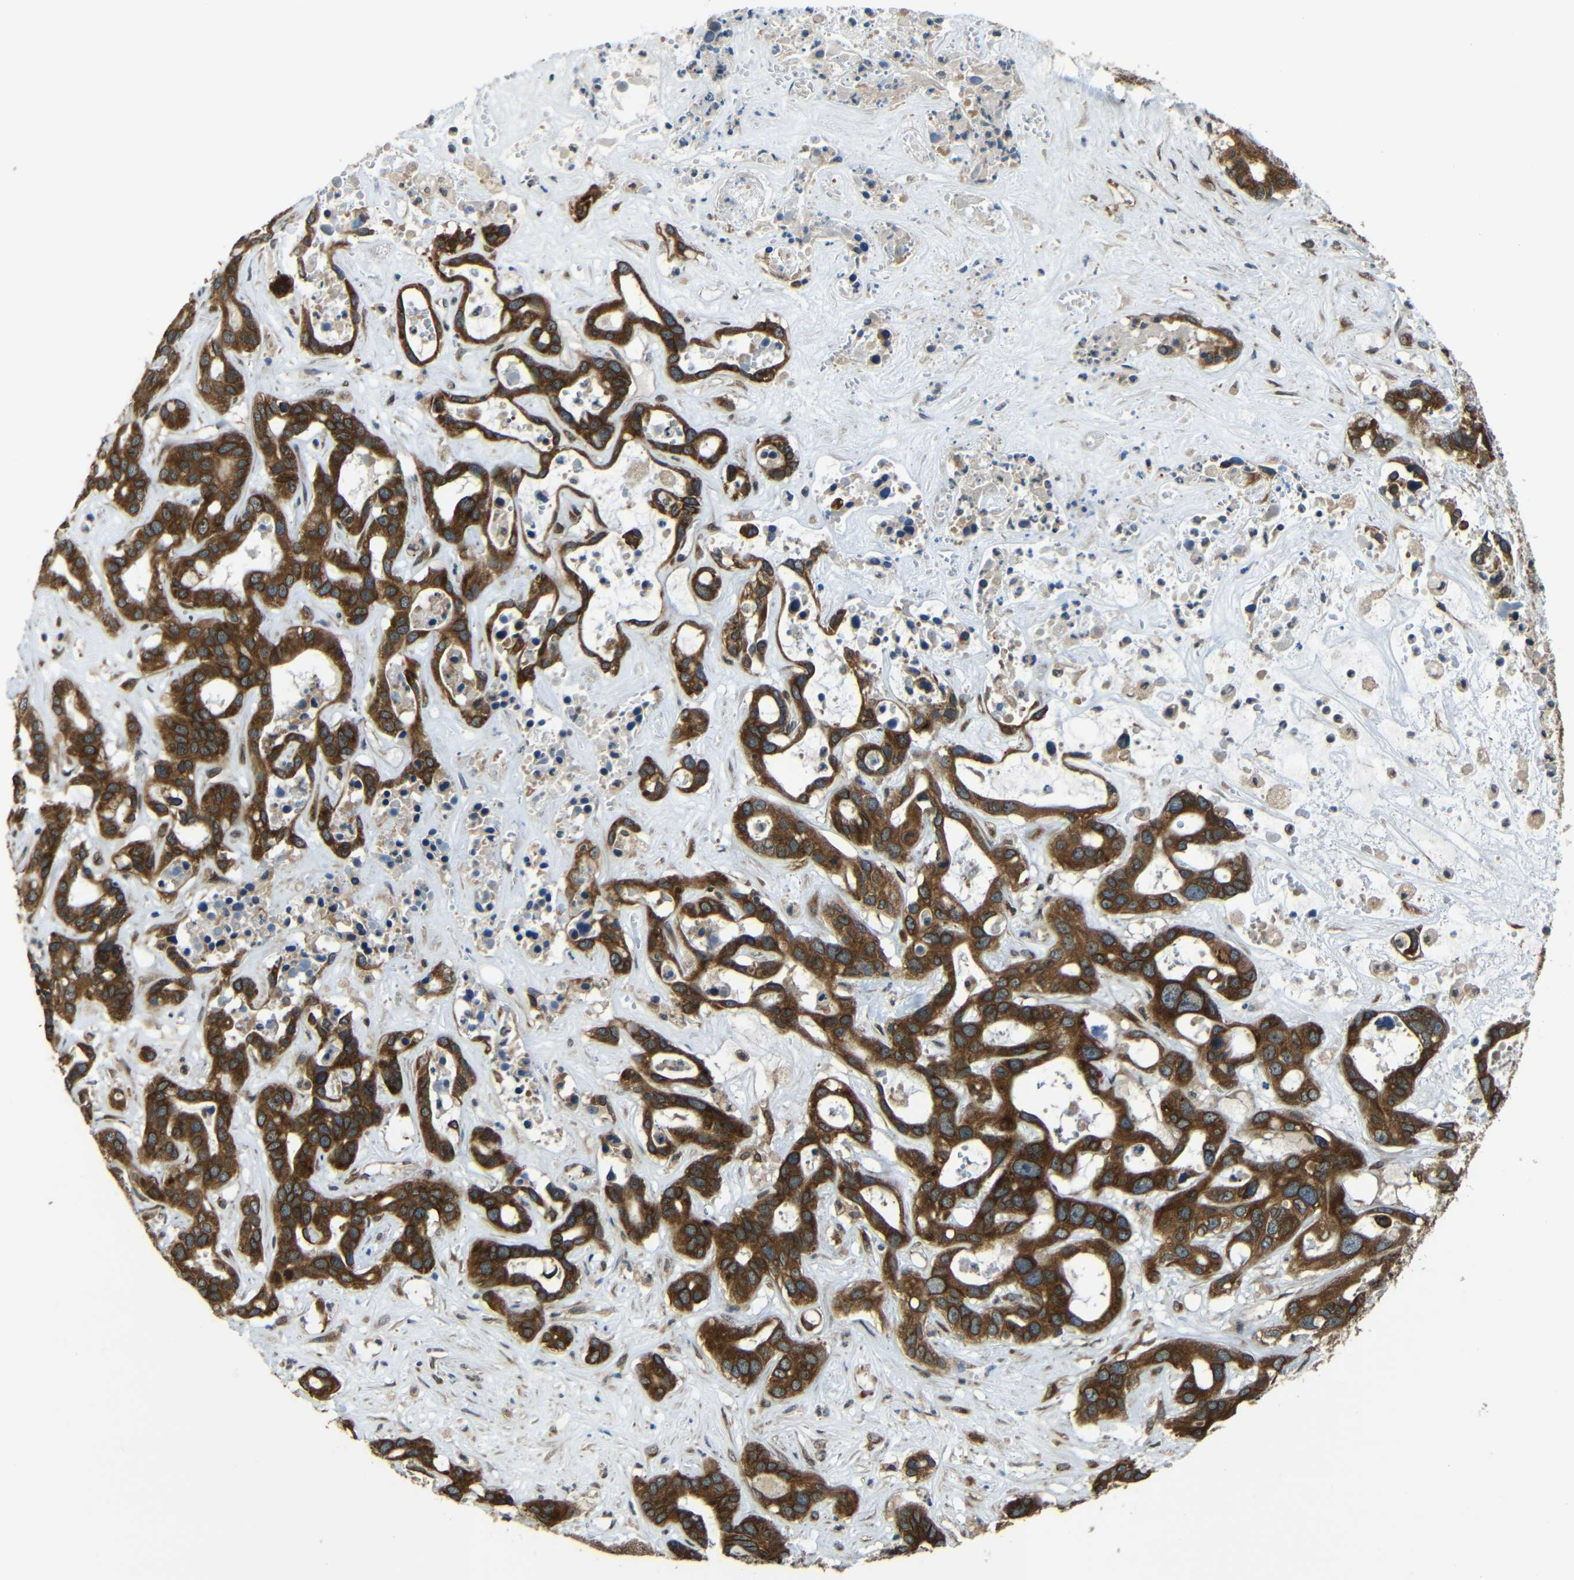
{"staining": {"intensity": "strong", "quantity": ">75%", "location": "cytoplasmic/membranous"}, "tissue": "liver cancer", "cell_type": "Tumor cells", "image_type": "cancer", "snomed": [{"axis": "morphology", "description": "Cholangiocarcinoma"}, {"axis": "topography", "description": "Liver"}], "caption": "The histopathology image reveals a brown stain indicating the presence of a protein in the cytoplasmic/membranous of tumor cells in liver cancer (cholangiocarcinoma). Ihc stains the protein of interest in brown and the nuclei are stained blue.", "gene": "VAPB", "patient": {"sex": "female", "age": 65}}